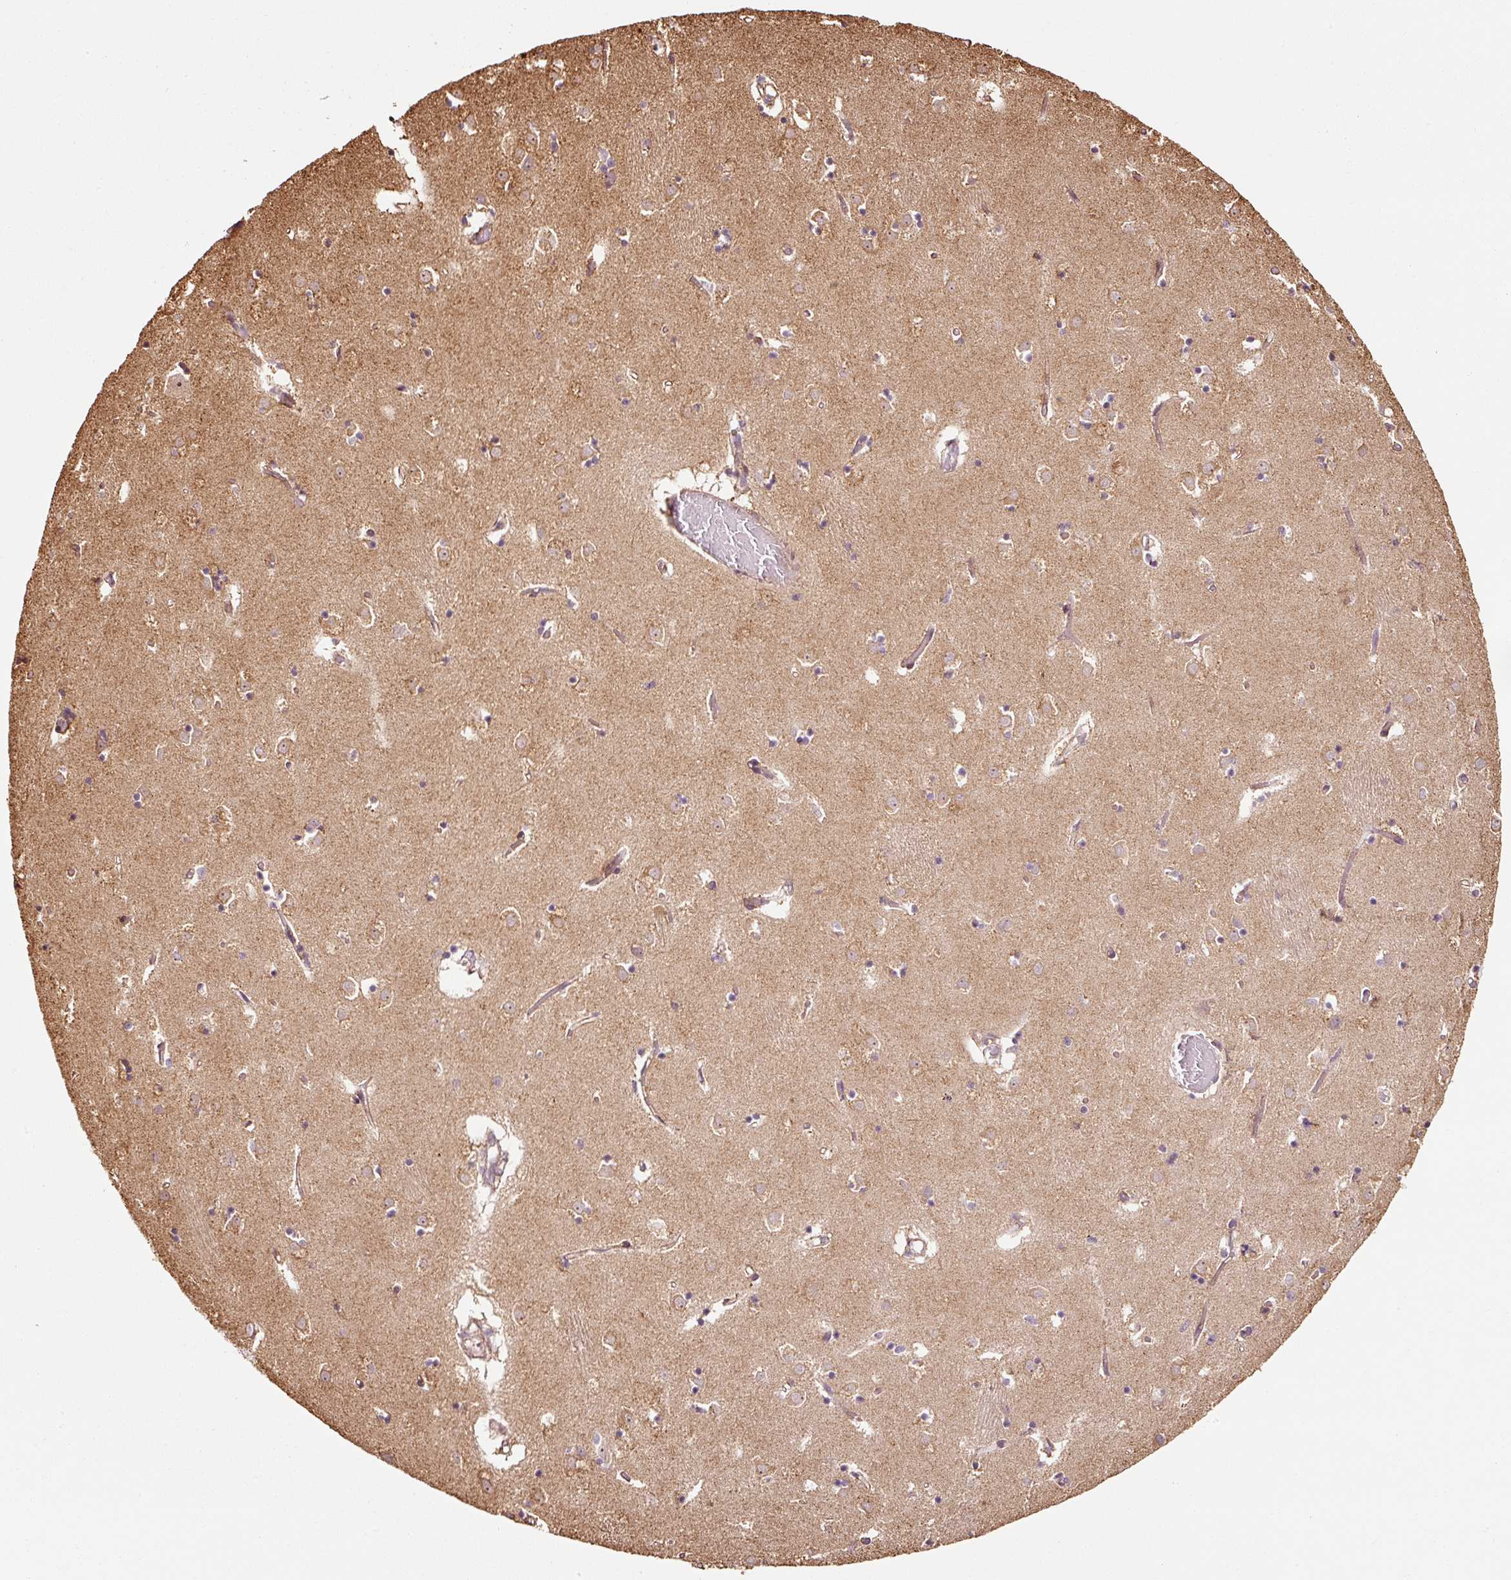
{"staining": {"intensity": "moderate", "quantity": "<25%", "location": "cytoplasmic/membranous"}, "tissue": "caudate", "cell_type": "Glial cells", "image_type": "normal", "snomed": [{"axis": "morphology", "description": "Normal tissue, NOS"}, {"axis": "topography", "description": "Lateral ventricle wall"}], "caption": "Immunohistochemistry photomicrograph of normal caudate stained for a protein (brown), which reveals low levels of moderate cytoplasmic/membranous staining in about <25% of glial cells.", "gene": "ETF1", "patient": {"sex": "male", "age": 70}}